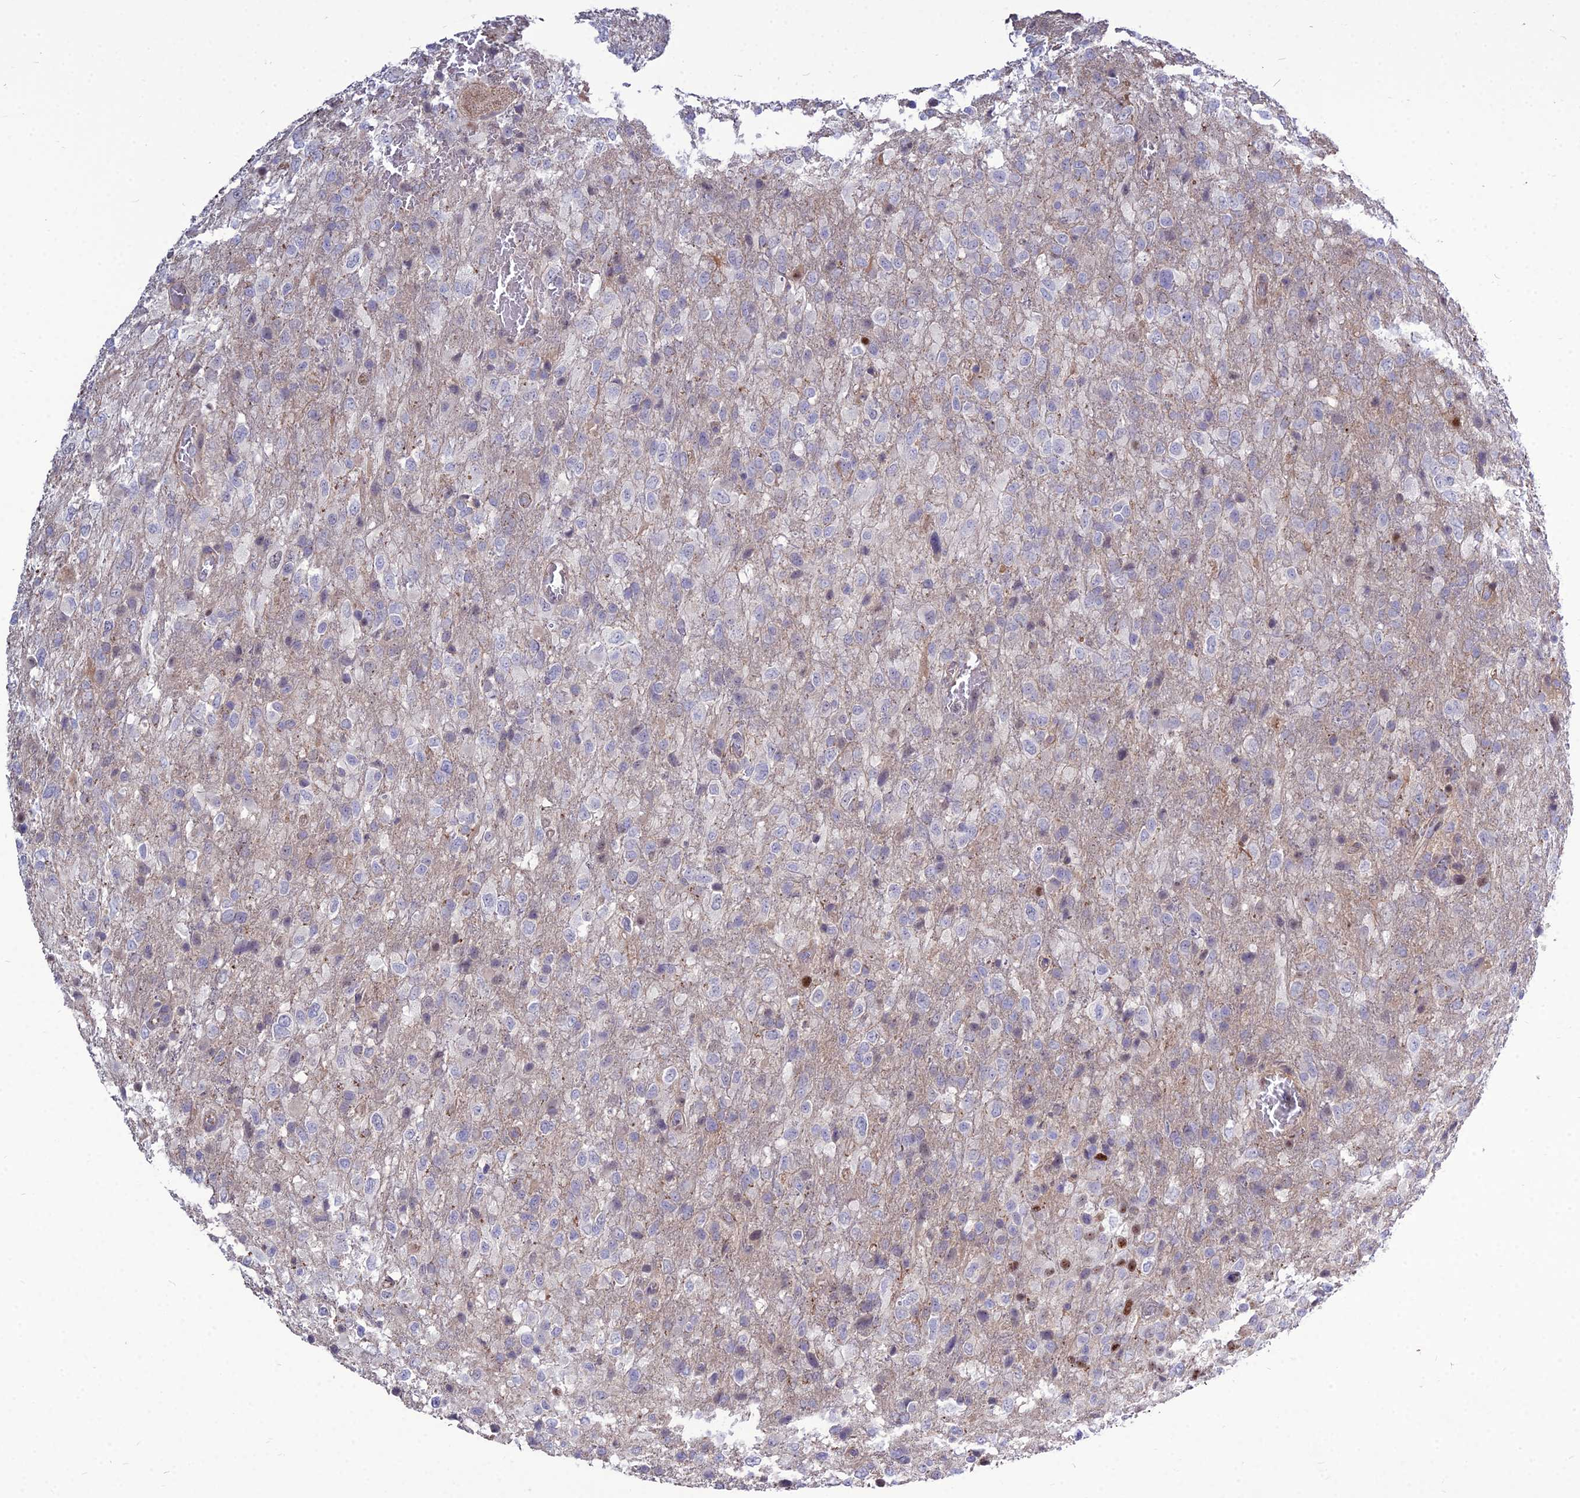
{"staining": {"intensity": "negative", "quantity": "none", "location": "none"}, "tissue": "glioma", "cell_type": "Tumor cells", "image_type": "cancer", "snomed": [{"axis": "morphology", "description": "Glioma, malignant, High grade"}, {"axis": "topography", "description": "Brain"}], "caption": "The micrograph shows no significant staining in tumor cells of glioma.", "gene": "TSPYL2", "patient": {"sex": "female", "age": 74}}